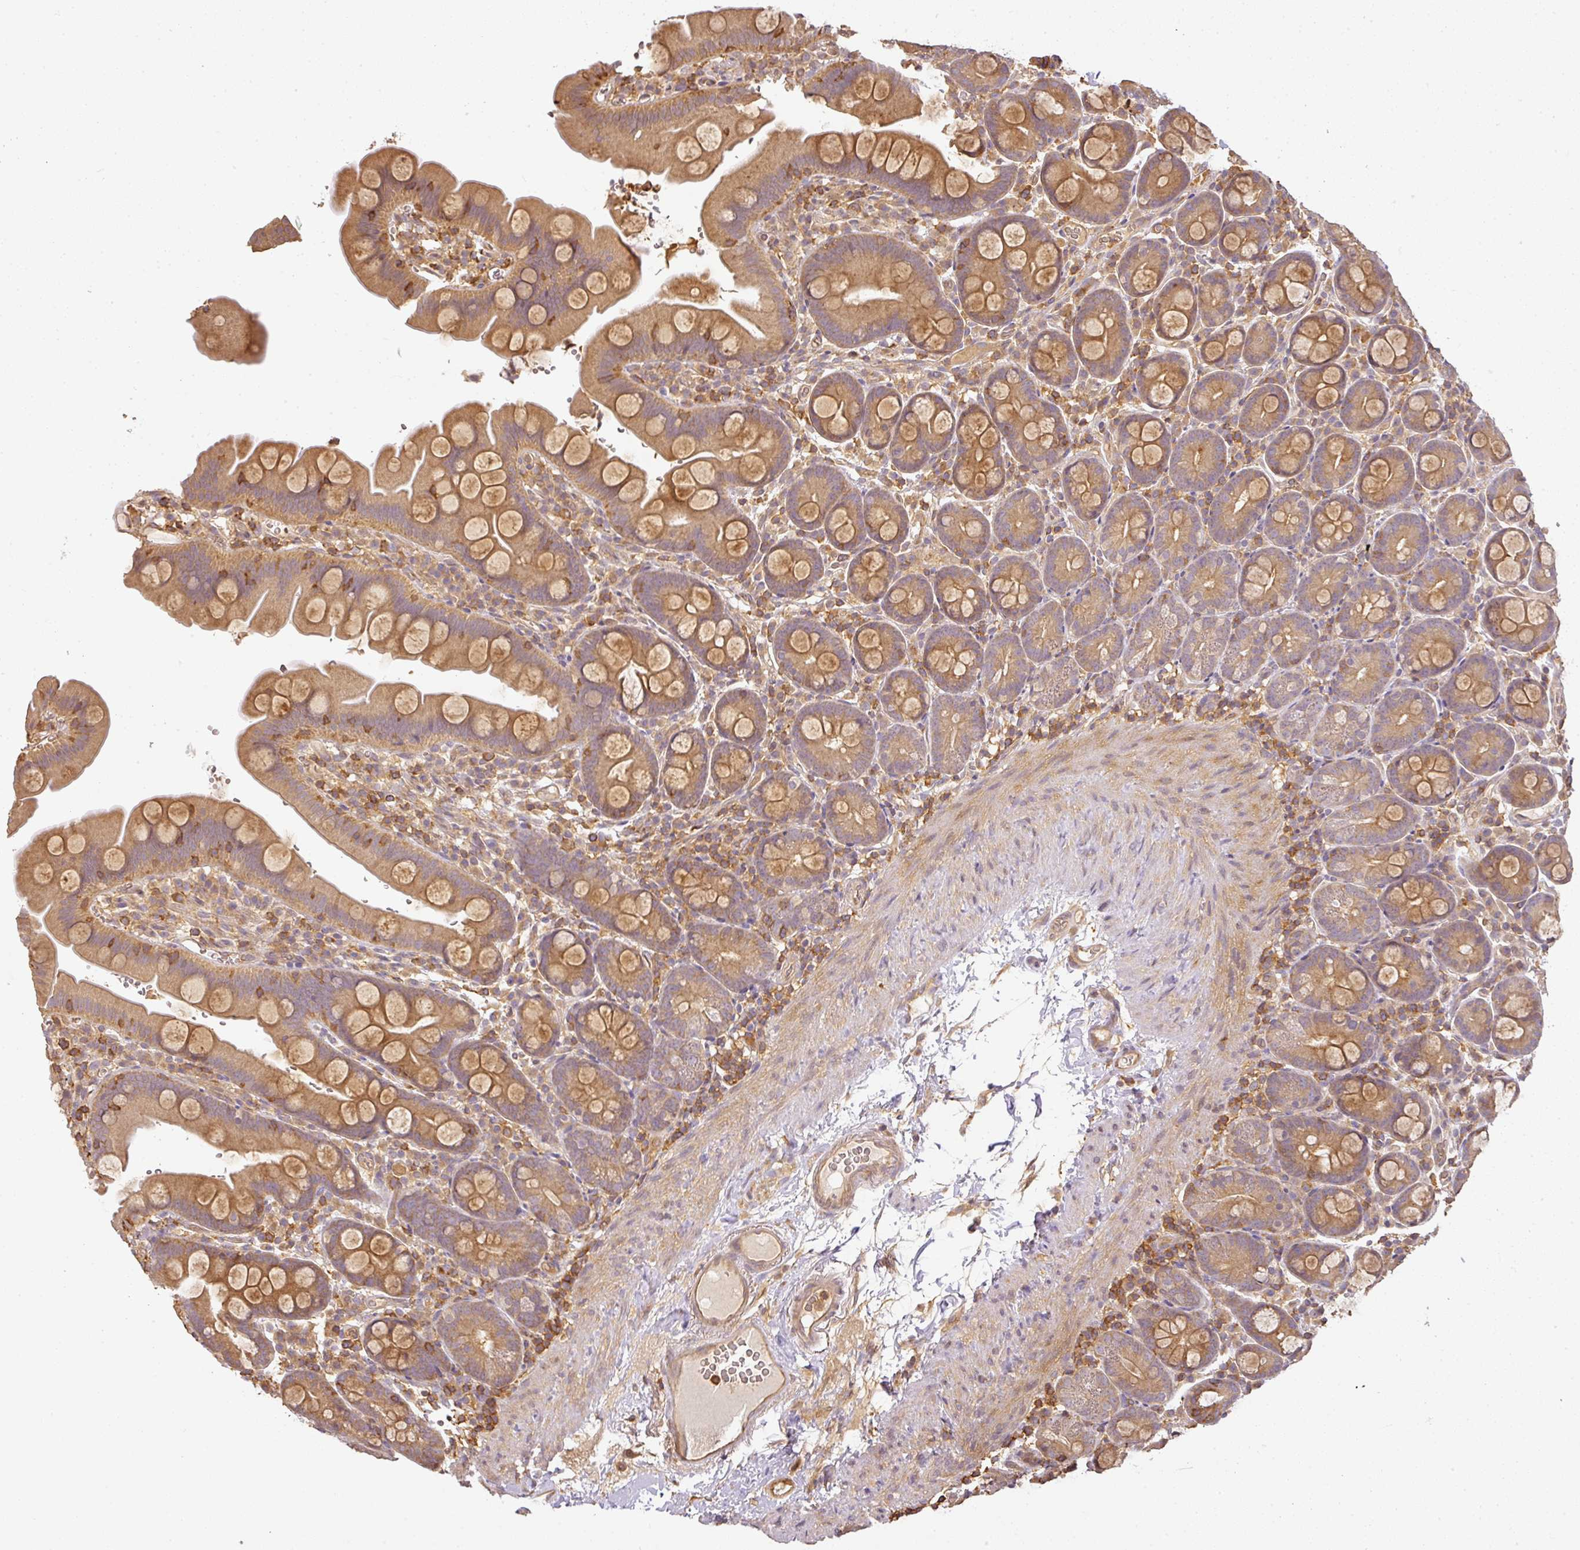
{"staining": {"intensity": "moderate", "quantity": ">75%", "location": "cytoplasmic/membranous"}, "tissue": "small intestine", "cell_type": "Glandular cells", "image_type": "normal", "snomed": [{"axis": "morphology", "description": "Normal tissue, NOS"}, {"axis": "topography", "description": "Small intestine"}], "caption": "Immunohistochemical staining of benign human small intestine reveals moderate cytoplasmic/membranous protein positivity in about >75% of glandular cells.", "gene": "TCL1B", "patient": {"sex": "female", "age": 68}}